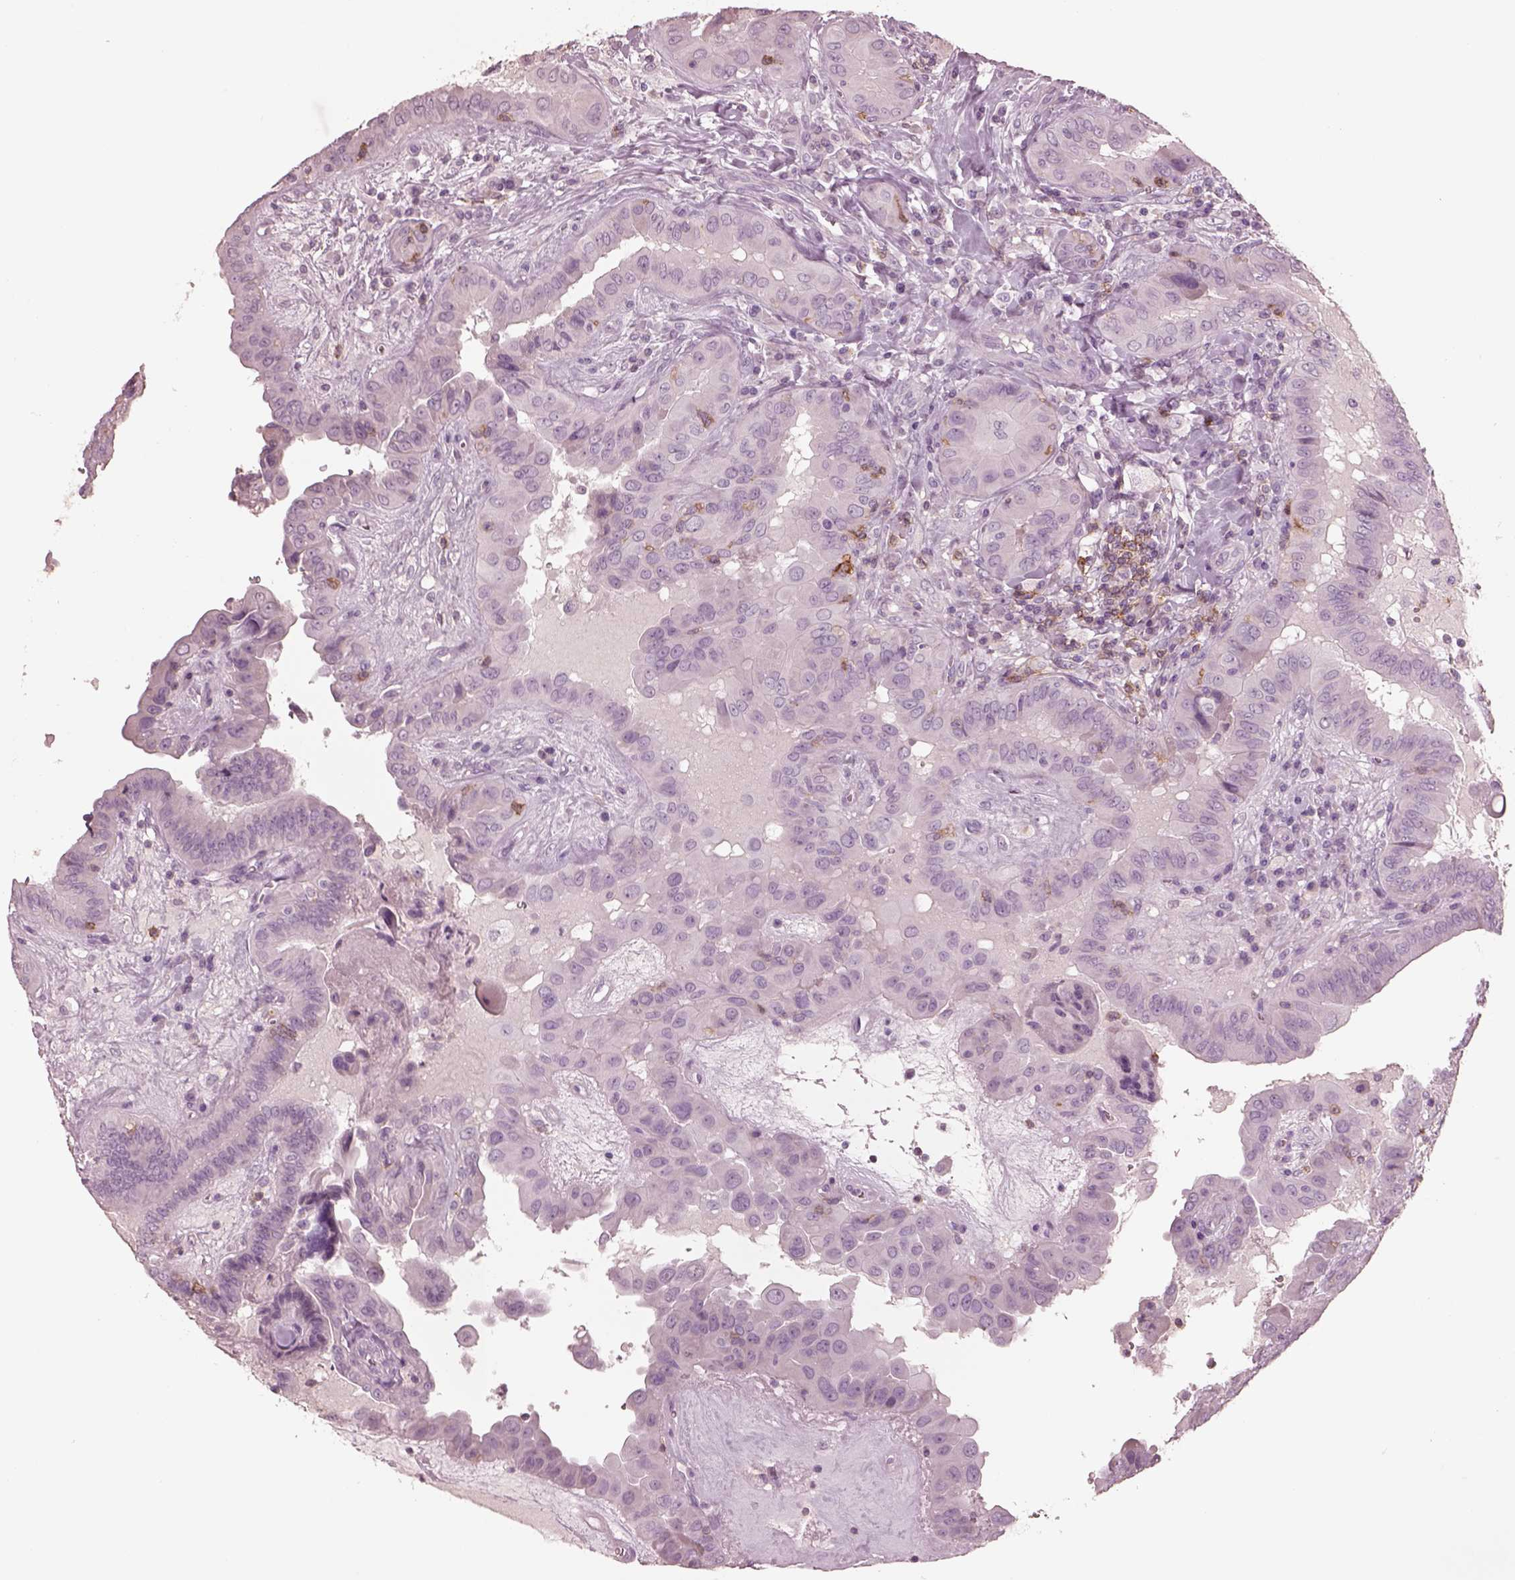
{"staining": {"intensity": "negative", "quantity": "none", "location": "none"}, "tissue": "thyroid cancer", "cell_type": "Tumor cells", "image_type": "cancer", "snomed": [{"axis": "morphology", "description": "Papillary adenocarcinoma, NOS"}, {"axis": "topography", "description": "Thyroid gland"}], "caption": "Immunohistochemistry (IHC) image of neoplastic tissue: human thyroid cancer stained with DAB (3,3'-diaminobenzidine) displays no significant protein staining in tumor cells.", "gene": "PDCD1", "patient": {"sex": "female", "age": 37}}